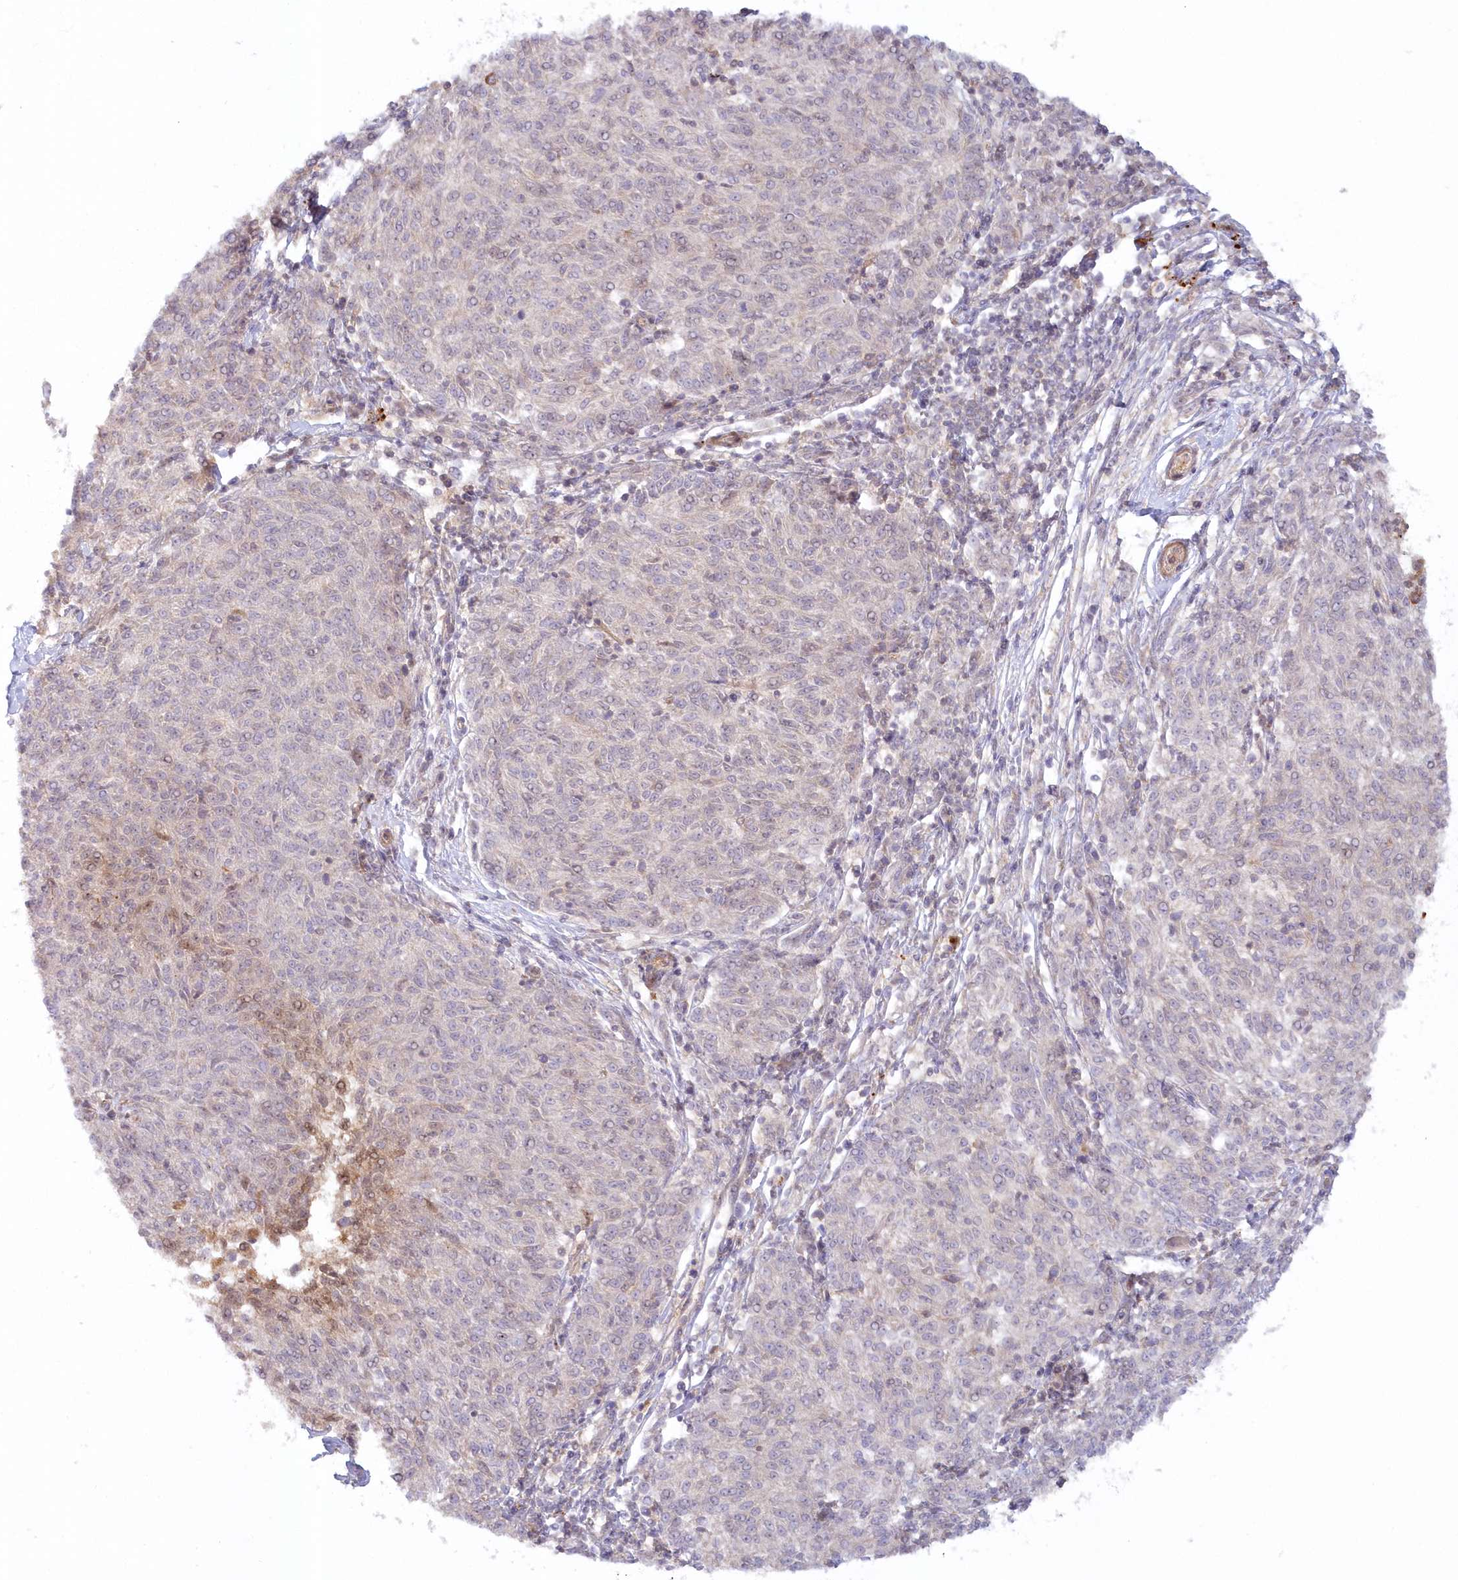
{"staining": {"intensity": "weak", "quantity": "<25%", "location": "cytoplasmic/membranous"}, "tissue": "melanoma", "cell_type": "Tumor cells", "image_type": "cancer", "snomed": [{"axis": "morphology", "description": "Malignant melanoma, NOS"}, {"axis": "topography", "description": "Skin"}], "caption": "An immunohistochemistry photomicrograph of melanoma is shown. There is no staining in tumor cells of melanoma.", "gene": "GBE1", "patient": {"sex": "female", "age": 72}}